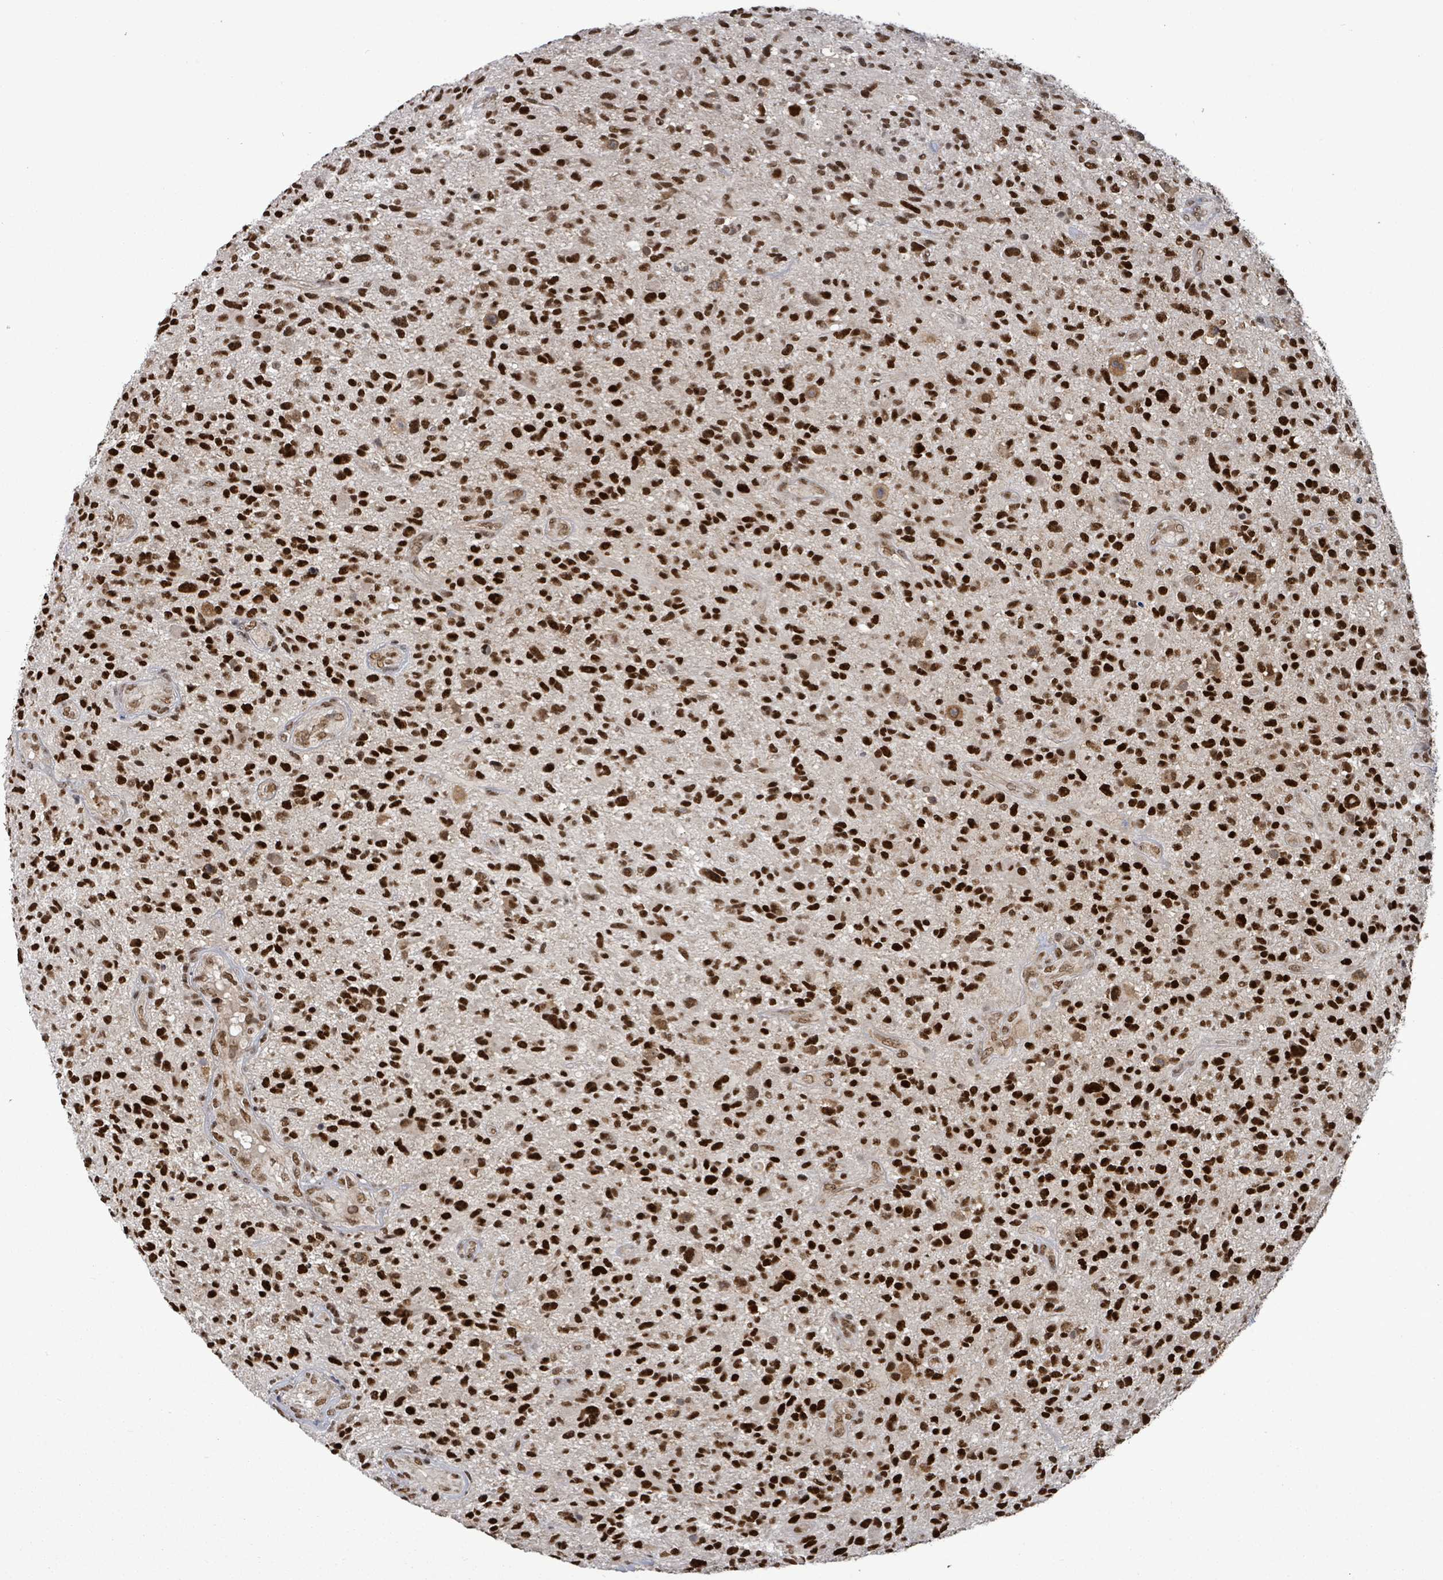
{"staining": {"intensity": "strong", "quantity": ">75%", "location": "nuclear"}, "tissue": "glioma", "cell_type": "Tumor cells", "image_type": "cancer", "snomed": [{"axis": "morphology", "description": "Glioma, malignant, High grade"}, {"axis": "topography", "description": "Brain"}], "caption": "A photomicrograph showing strong nuclear positivity in about >75% of tumor cells in glioma, as visualized by brown immunohistochemical staining.", "gene": "PATZ1", "patient": {"sex": "male", "age": 47}}